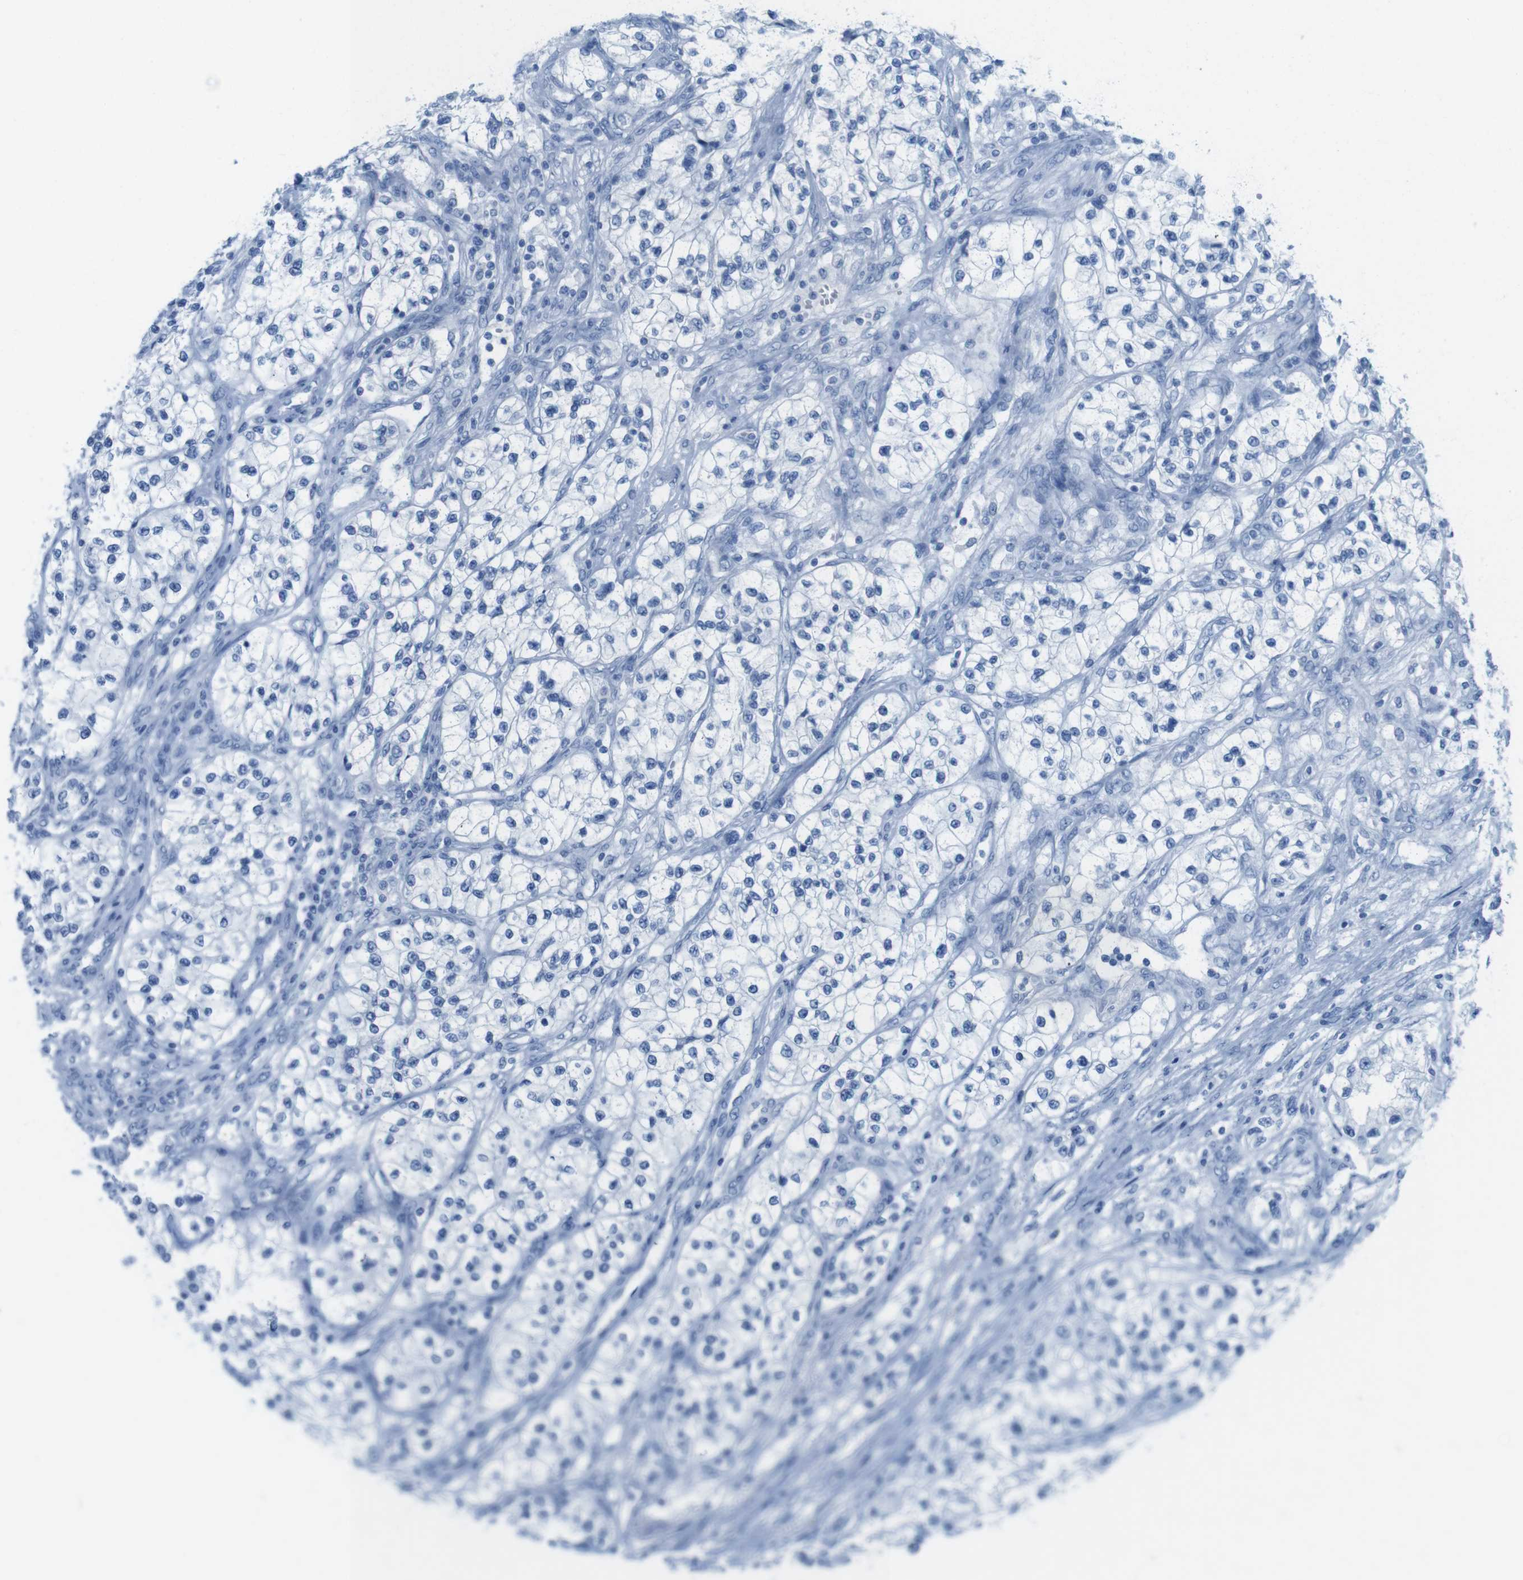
{"staining": {"intensity": "negative", "quantity": "none", "location": "none"}, "tissue": "renal cancer", "cell_type": "Tumor cells", "image_type": "cancer", "snomed": [{"axis": "morphology", "description": "Adenocarcinoma, NOS"}, {"axis": "topography", "description": "Kidney"}], "caption": "High power microscopy photomicrograph of an immunohistochemistry histopathology image of renal adenocarcinoma, revealing no significant expression in tumor cells.", "gene": "OPN1SW", "patient": {"sex": "female", "age": 57}}